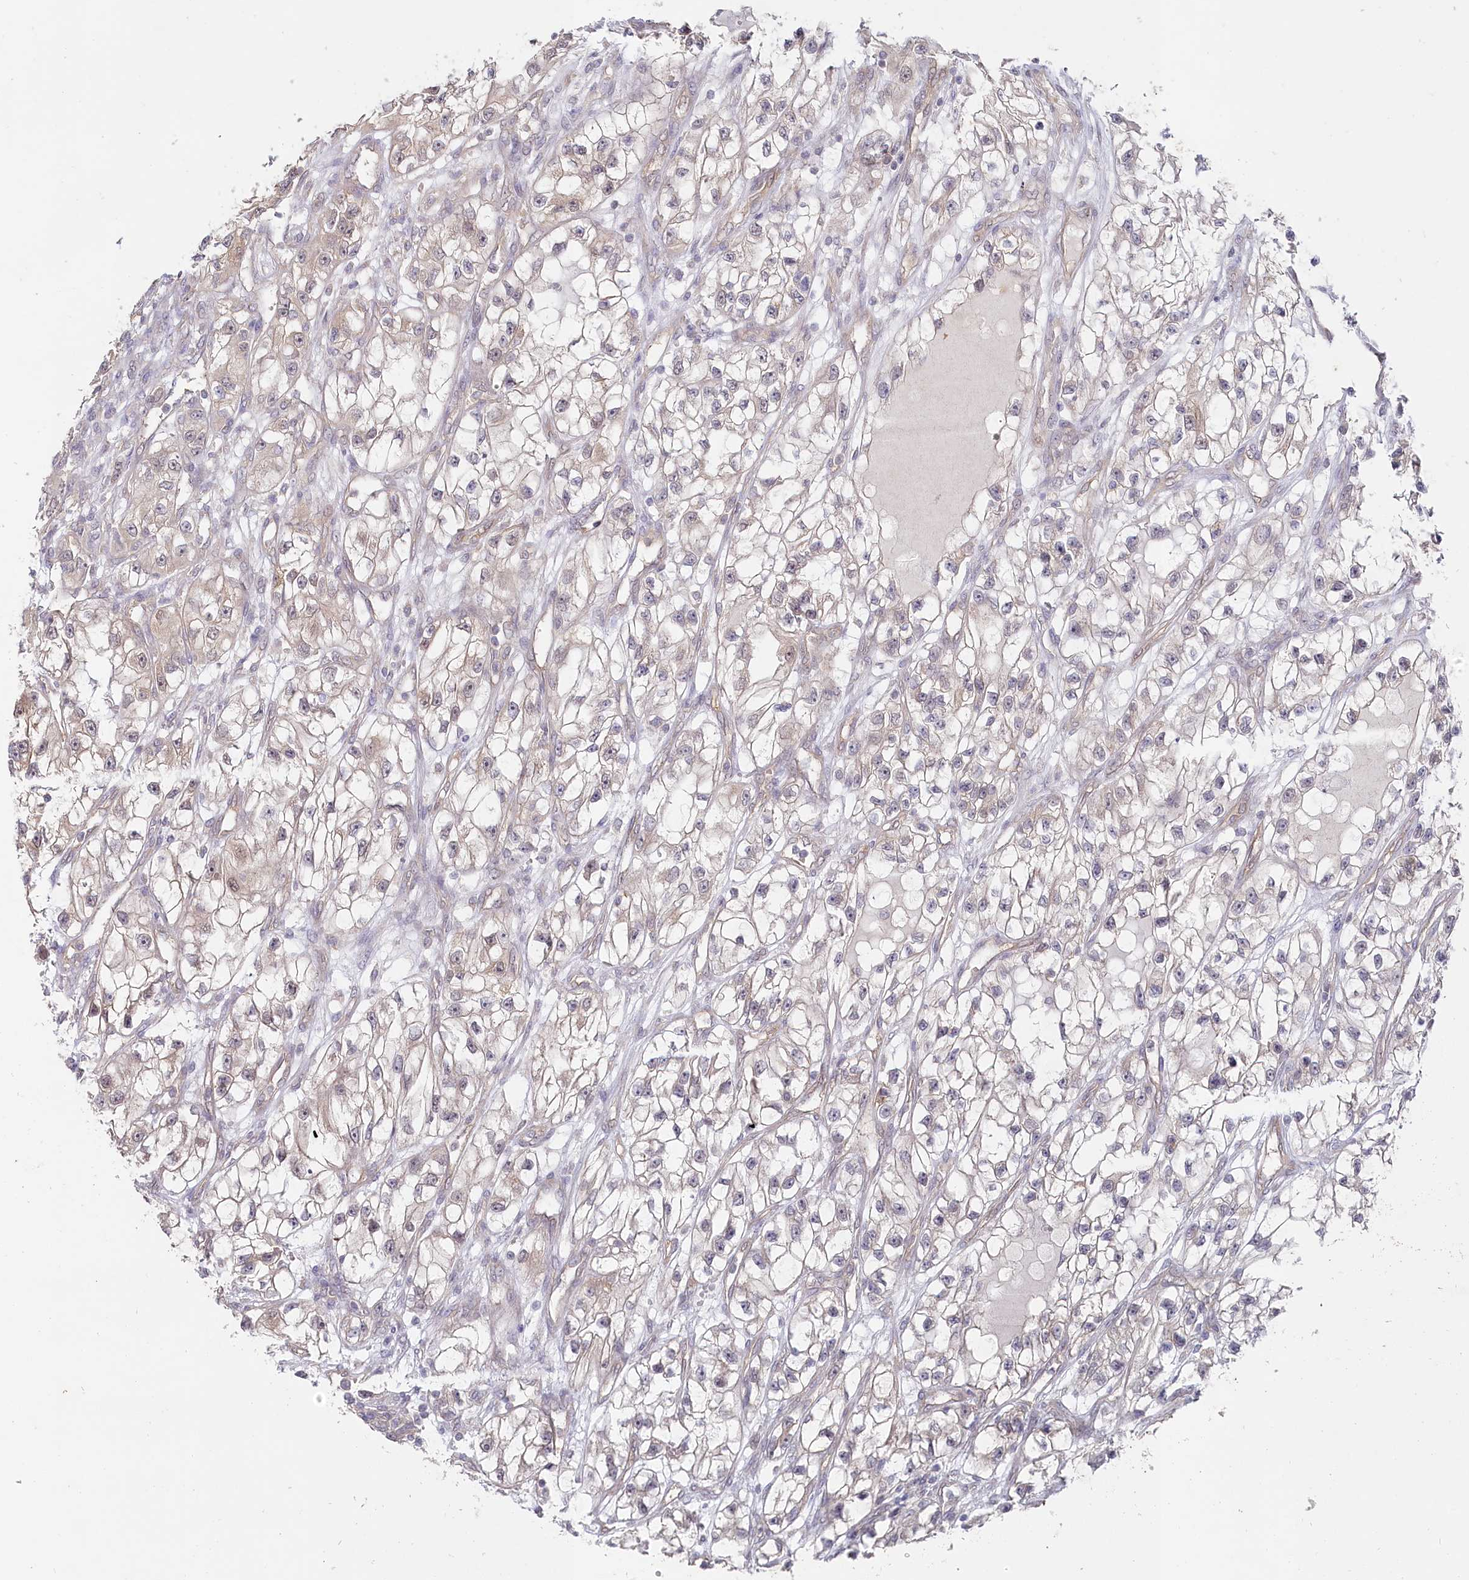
{"staining": {"intensity": "weak", "quantity": "<25%", "location": "cytoplasmic/membranous"}, "tissue": "renal cancer", "cell_type": "Tumor cells", "image_type": "cancer", "snomed": [{"axis": "morphology", "description": "Adenocarcinoma, NOS"}, {"axis": "topography", "description": "Kidney"}], "caption": "Tumor cells are negative for brown protein staining in adenocarcinoma (renal). The staining was performed using DAB to visualize the protein expression in brown, while the nuclei were stained in blue with hematoxylin (Magnification: 20x).", "gene": "AAMDC", "patient": {"sex": "female", "age": 57}}